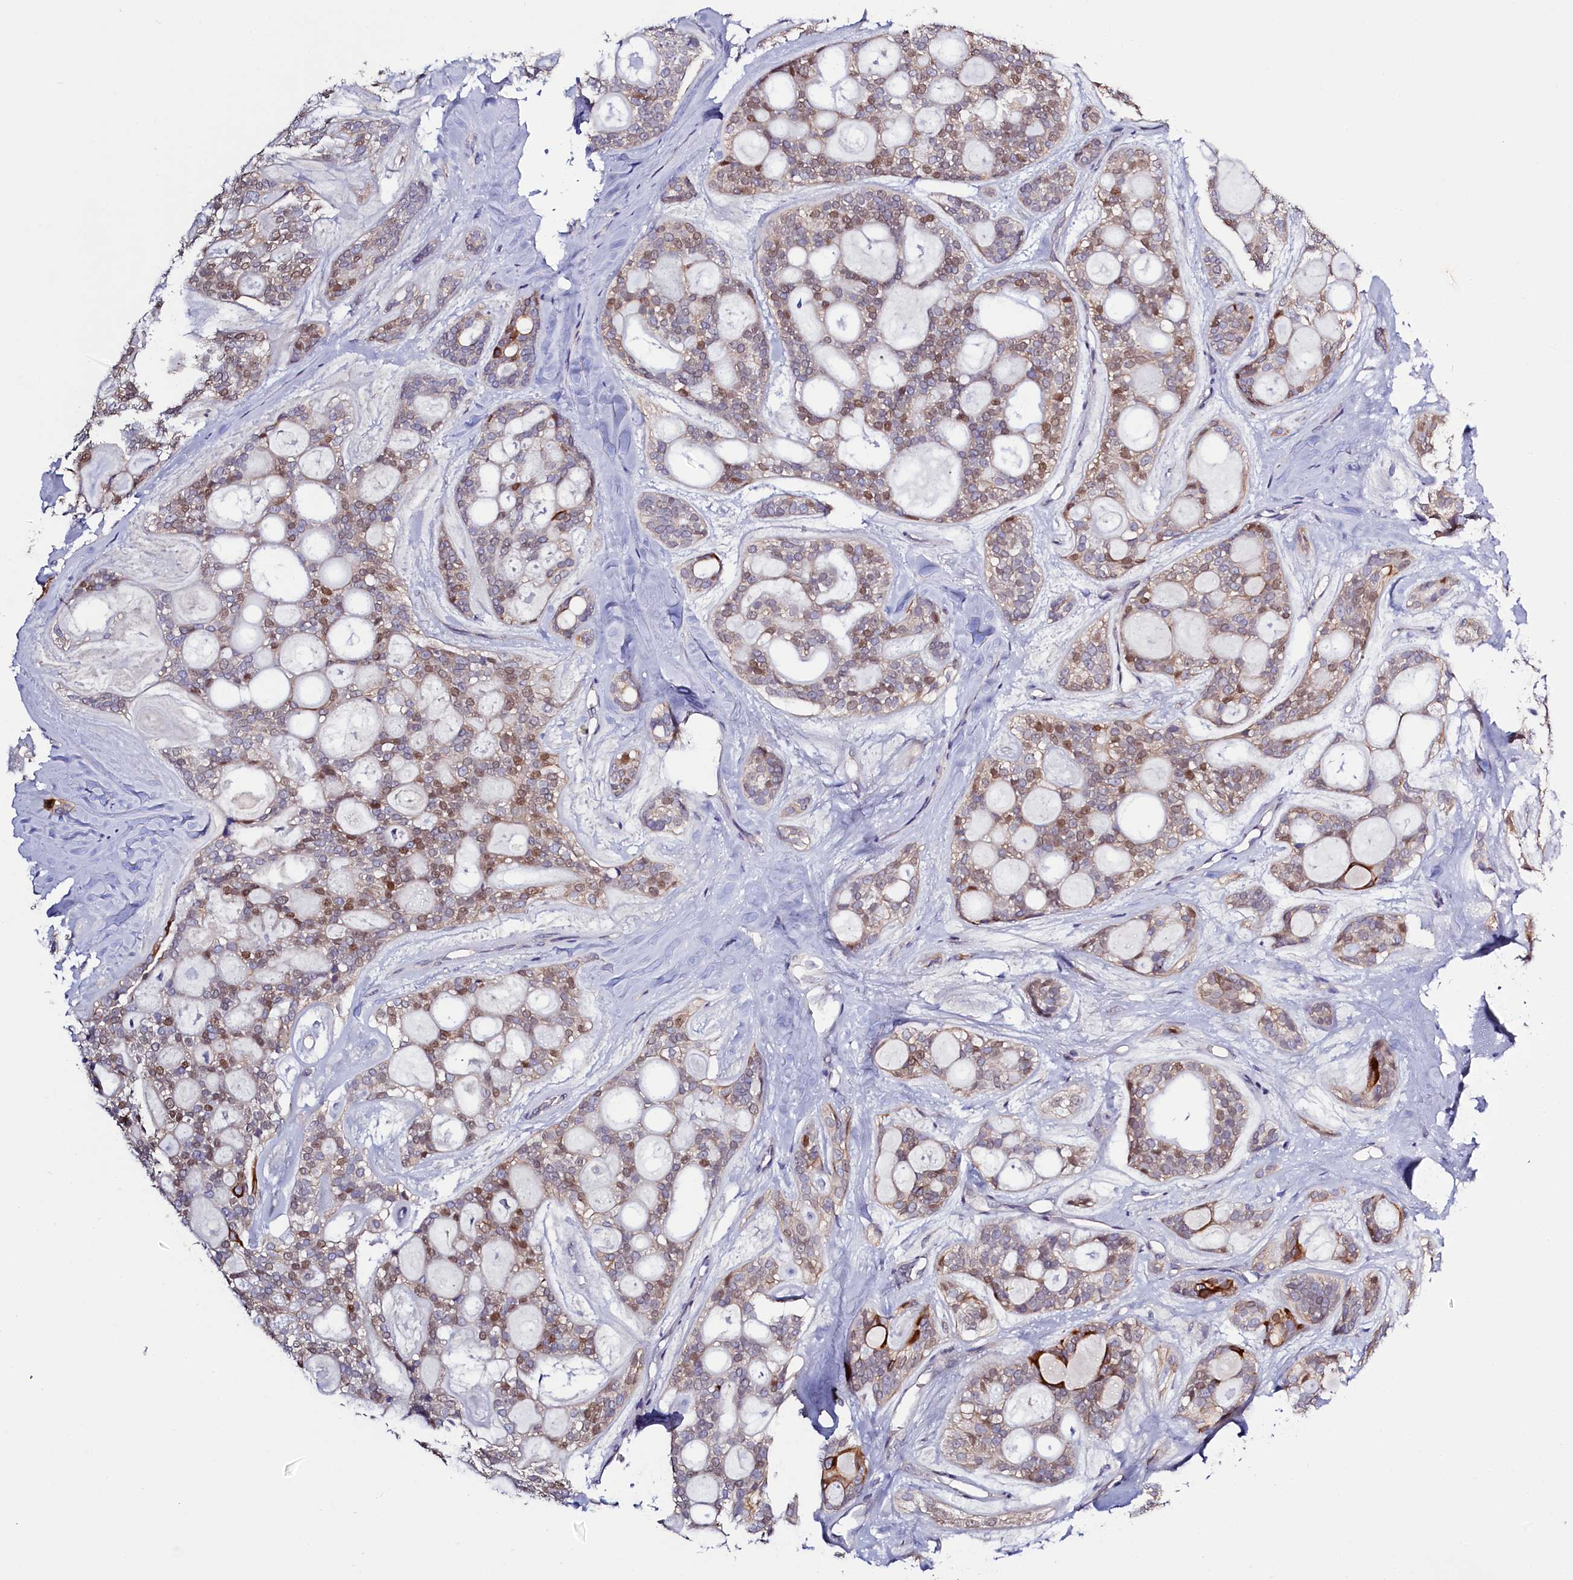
{"staining": {"intensity": "moderate", "quantity": "25%-75%", "location": "cytoplasmic/membranous,nuclear"}, "tissue": "head and neck cancer", "cell_type": "Tumor cells", "image_type": "cancer", "snomed": [{"axis": "morphology", "description": "Adenocarcinoma, NOS"}, {"axis": "topography", "description": "Head-Neck"}], "caption": "High-magnification brightfield microscopy of head and neck adenocarcinoma stained with DAB (brown) and counterstained with hematoxylin (blue). tumor cells exhibit moderate cytoplasmic/membranous and nuclear expression is appreciated in approximately25%-75% of cells.", "gene": "PDE6D", "patient": {"sex": "male", "age": 66}}